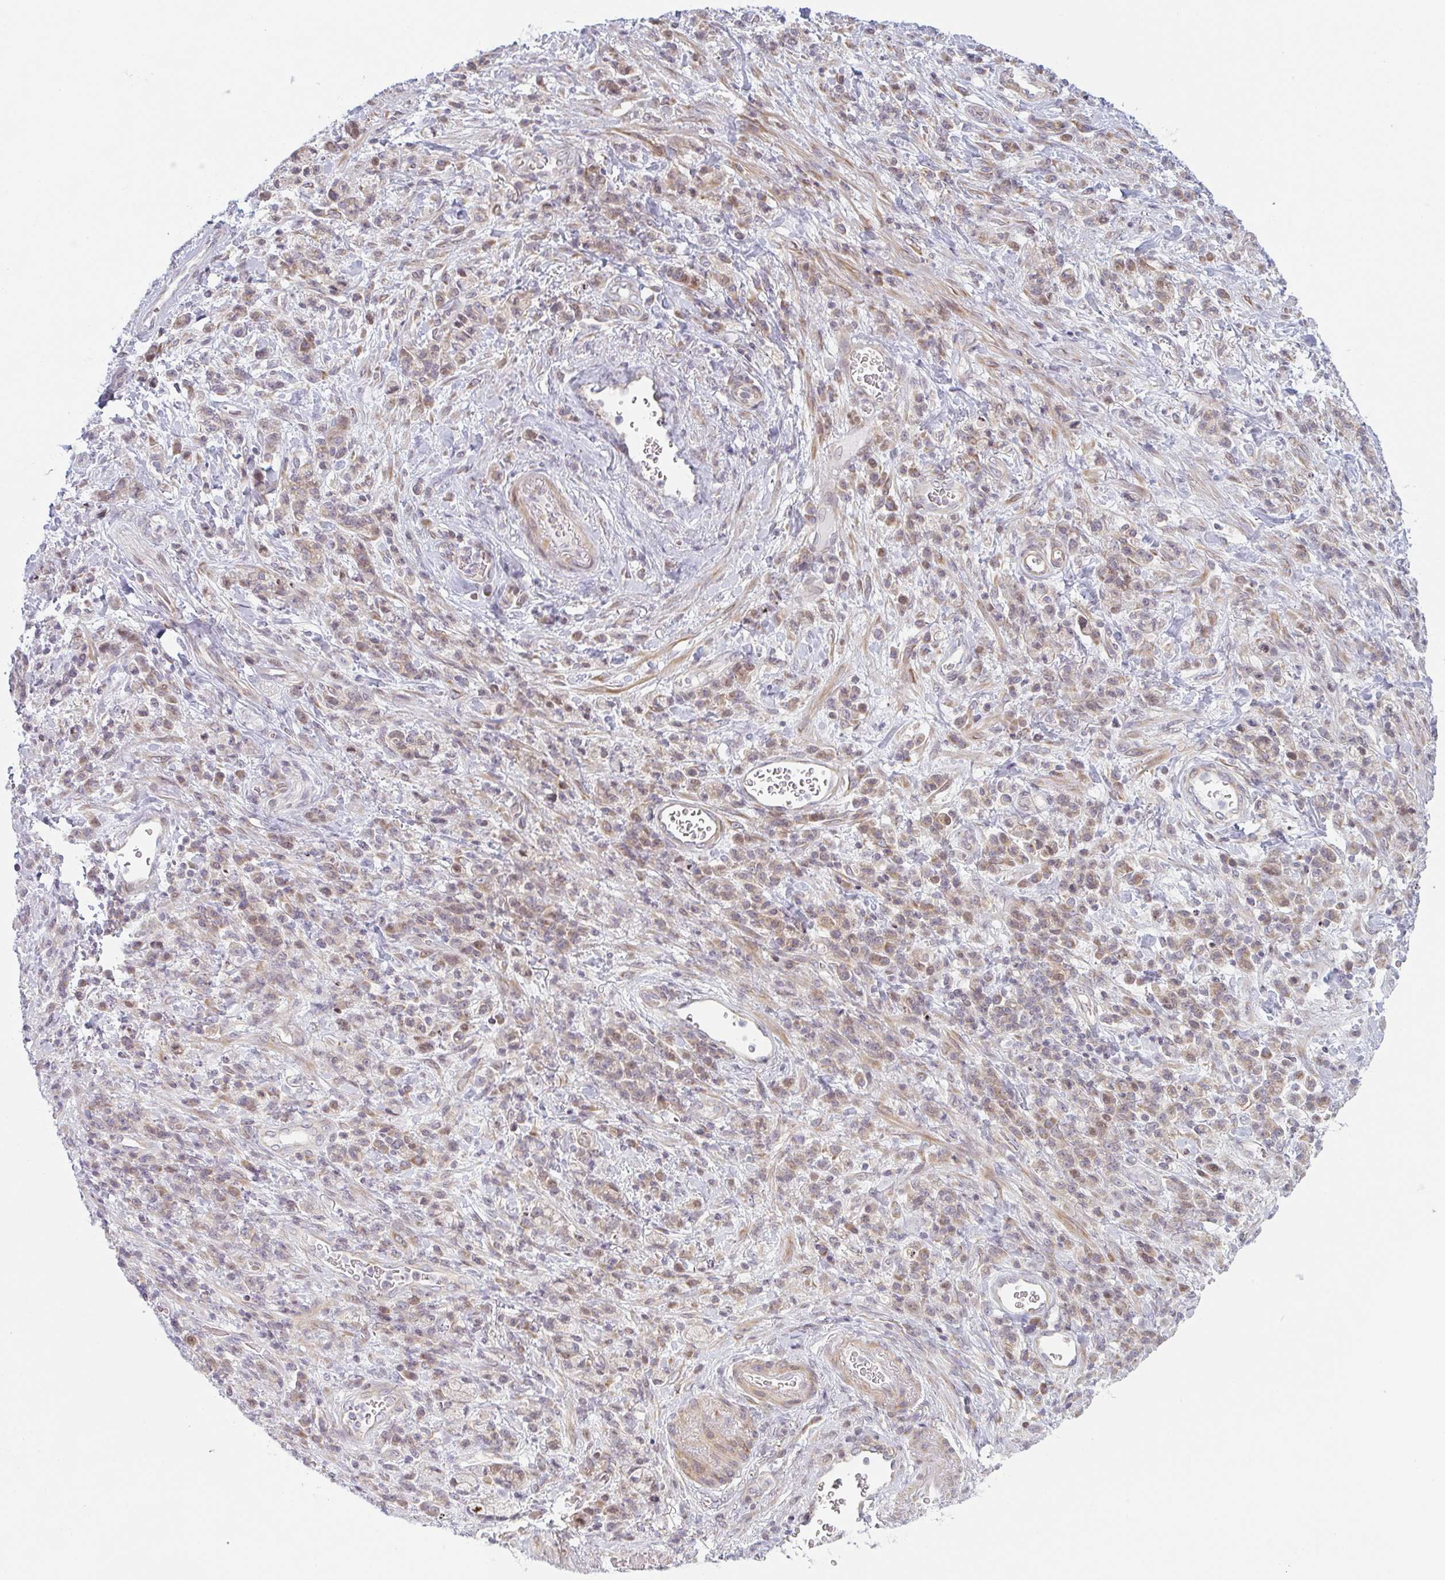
{"staining": {"intensity": "weak", "quantity": ">75%", "location": "cytoplasmic/membranous"}, "tissue": "stomach cancer", "cell_type": "Tumor cells", "image_type": "cancer", "snomed": [{"axis": "morphology", "description": "Adenocarcinoma, NOS"}, {"axis": "topography", "description": "Stomach"}], "caption": "Protein staining of stomach cancer tissue demonstrates weak cytoplasmic/membranous expression in approximately >75% of tumor cells. Using DAB (3,3'-diaminobenzidine) (brown) and hematoxylin (blue) stains, captured at high magnification using brightfield microscopy.", "gene": "TMEM237", "patient": {"sex": "male", "age": 76}}